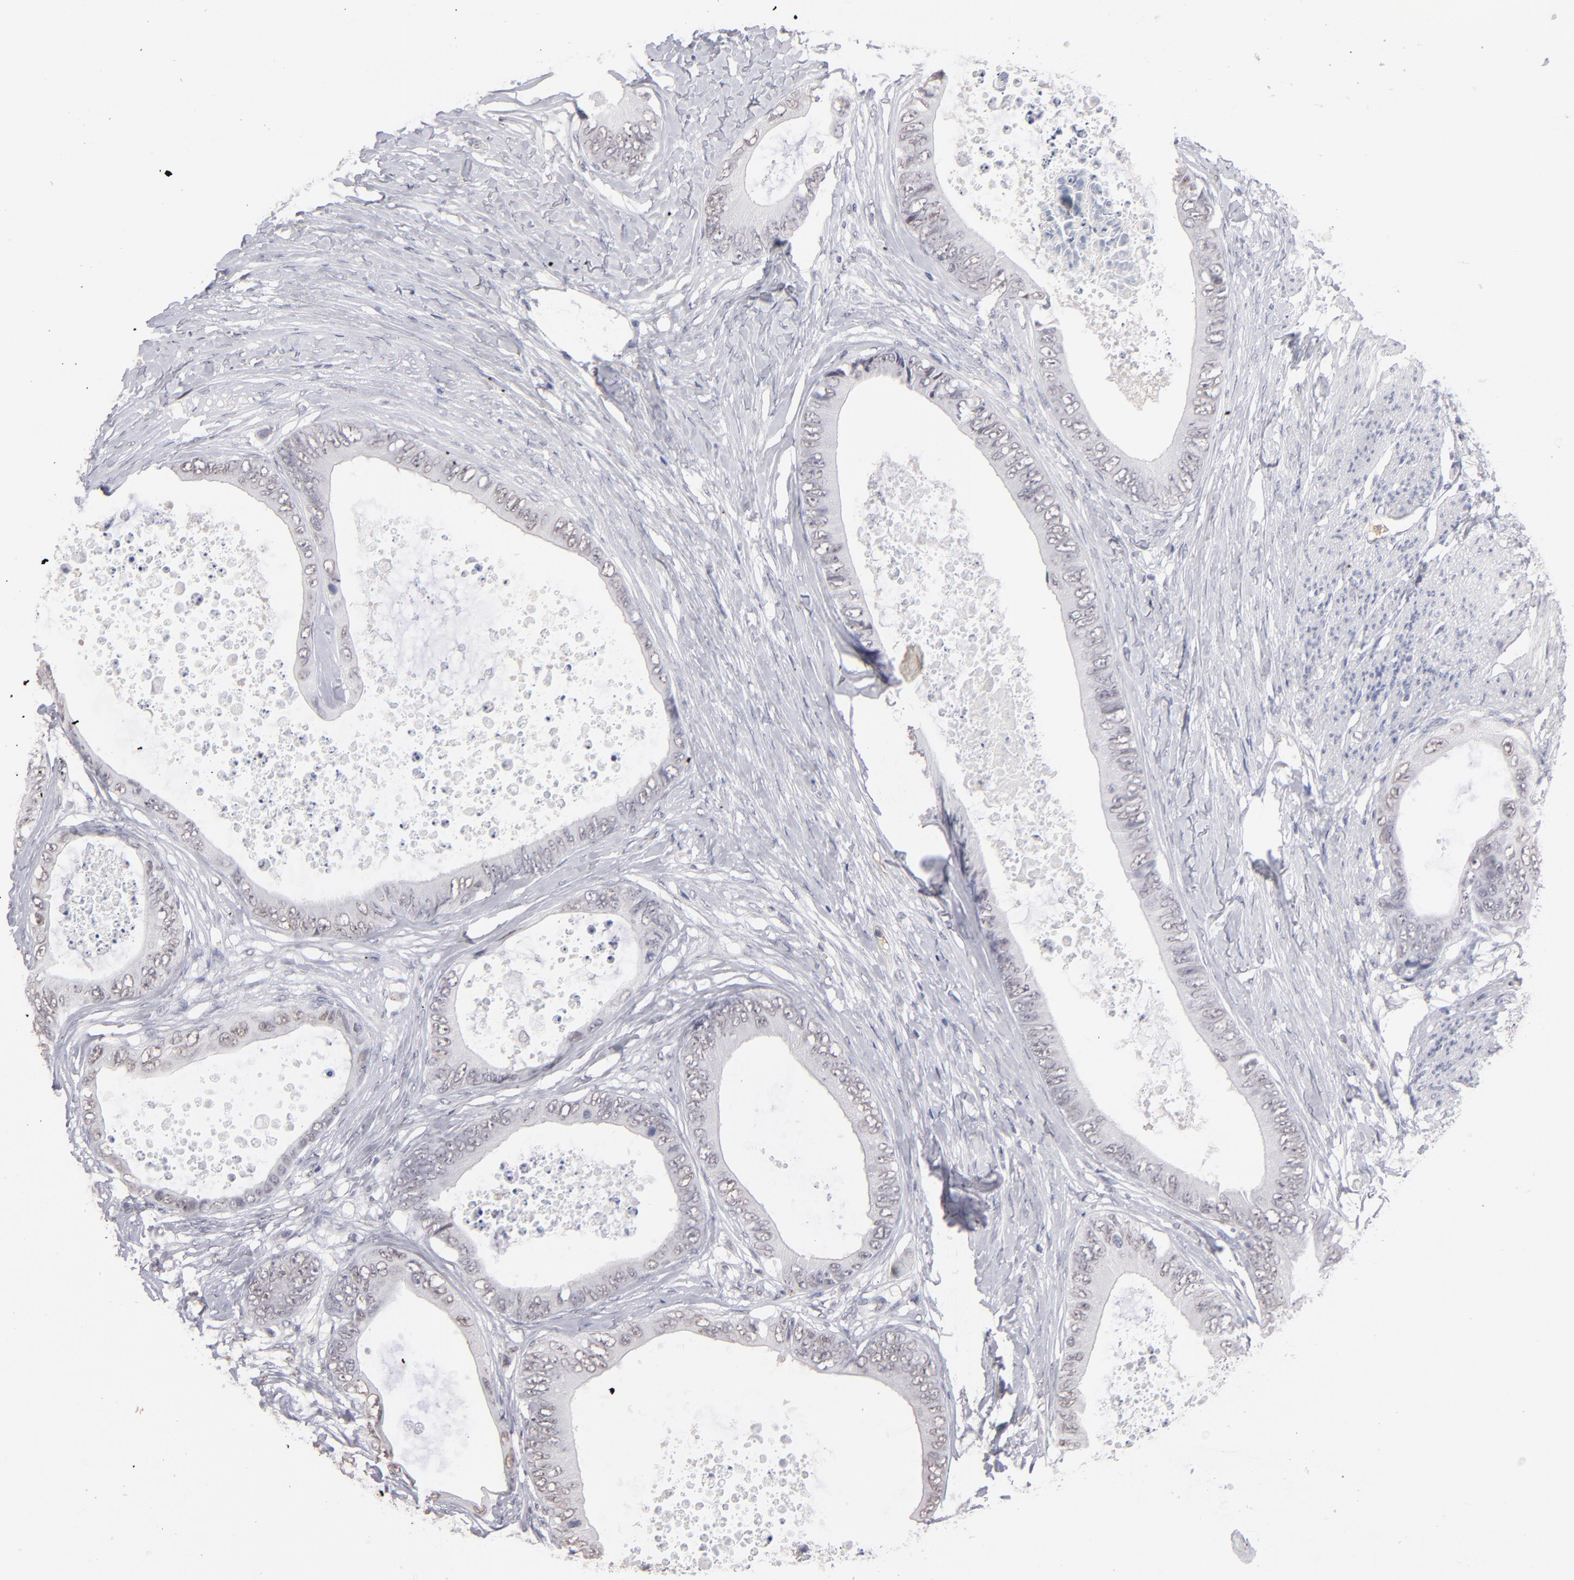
{"staining": {"intensity": "negative", "quantity": "none", "location": "none"}, "tissue": "colorectal cancer", "cell_type": "Tumor cells", "image_type": "cancer", "snomed": [{"axis": "morphology", "description": "Normal tissue, NOS"}, {"axis": "morphology", "description": "Adenocarcinoma, NOS"}, {"axis": "topography", "description": "Rectum"}, {"axis": "topography", "description": "Peripheral nerve tissue"}], "caption": "IHC of colorectal cancer (adenocarcinoma) exhibits no positivity in tumor cells. (DAB (3,3'-diaminobenzidine) immunohistochemistry (IHC) with hematoxylin counter stain).", "gene": "MGAM", "patient": {"sex": "female", "age": 77}}